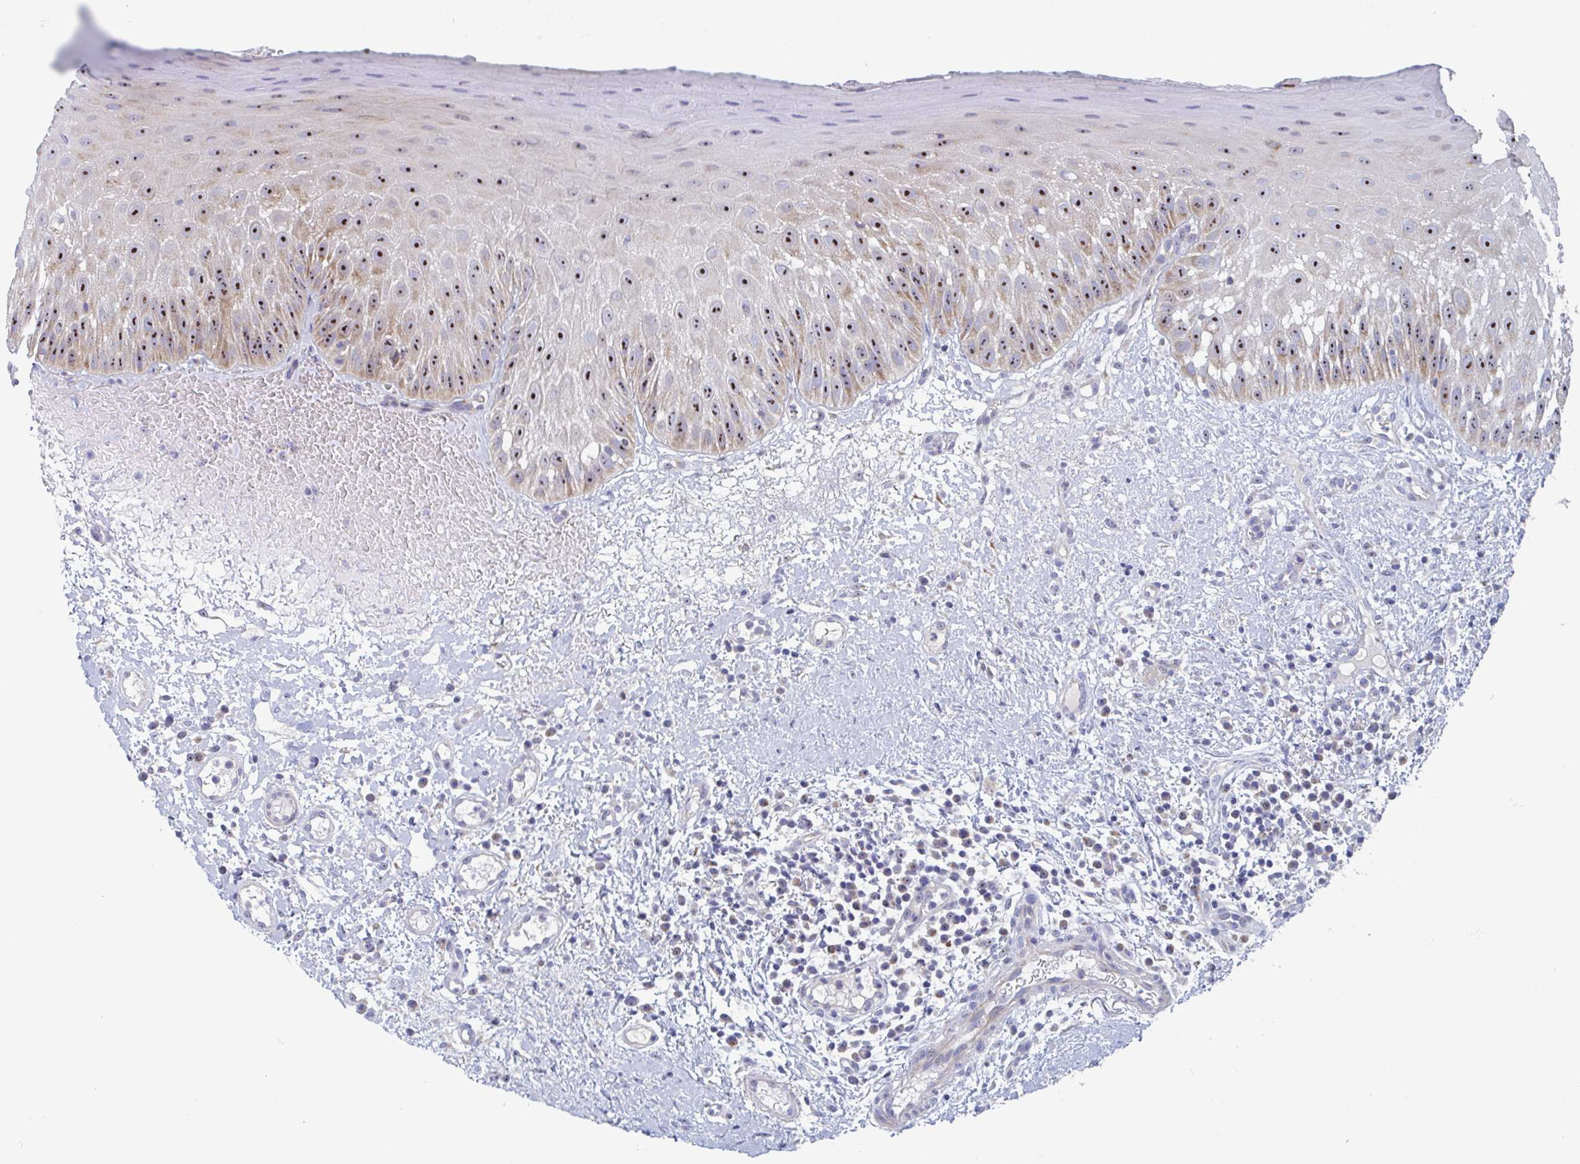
{"staining": {"intensity": "strong", "quantity": "25%-75%", "location": "cytoplasmic/membranous,nuclear"}, "tissue": "oral mucosa", "cell_type": "Squamous epithelial cells", "image_type": "normal", "snomed": [{"axis": "morphology", "description": "Normal tissue, NOS"}, {"axis": "topography", "description": "Oral tissue"}, {"axis": "topography", "description": "Tounge, NOS"}], "caption": "Brown immunohistochemical staining in unremarkable human oral mucosa displays strong cytoplasmic/membranous,nuclear expression in about 25%-75% of squamous epithelial cells. Nuclei are stained in blue.", "gene": "MRPL53", "patient": {"sex": "male", "age": 83}}